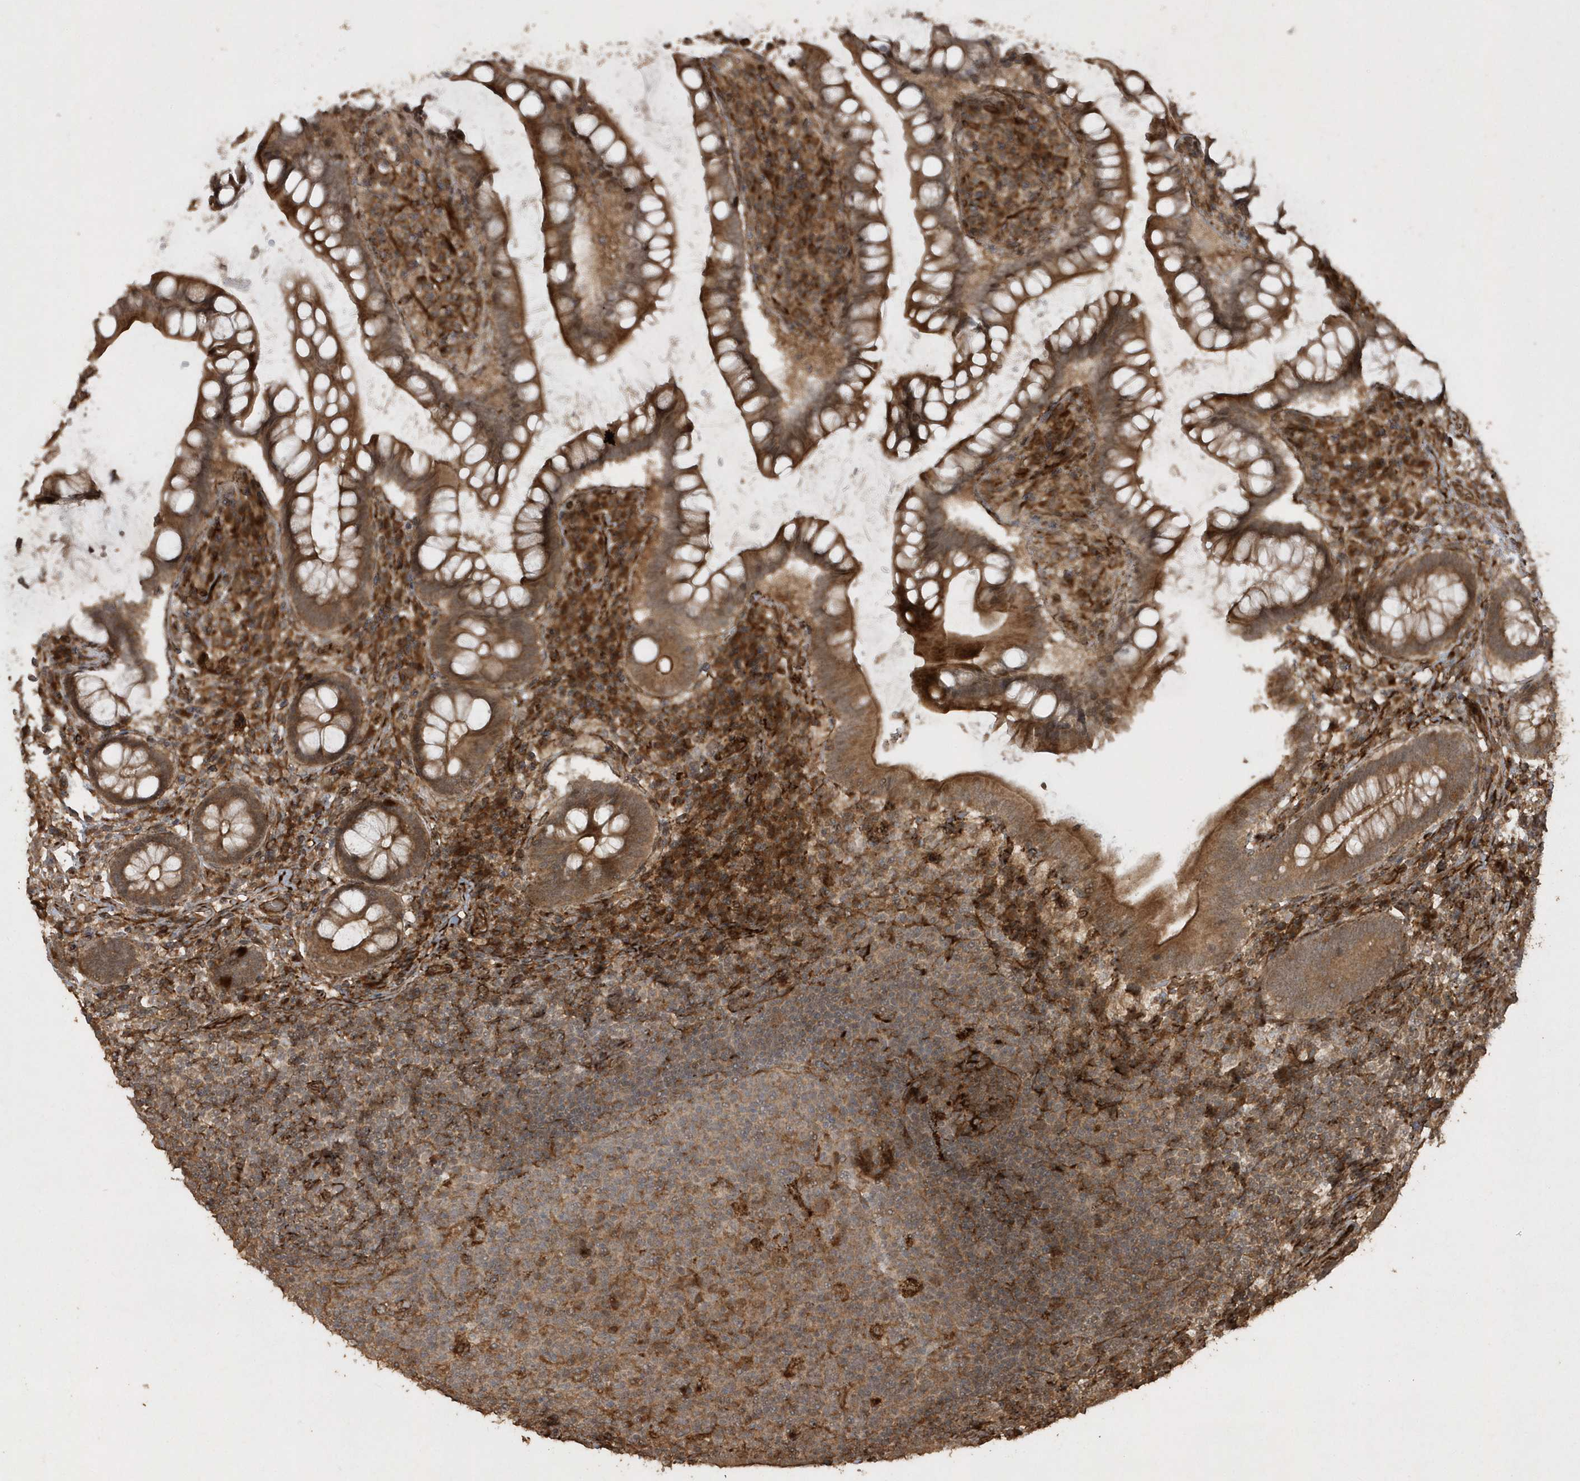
{"staining": {"intensity": "strong", "quantity": ">75%", "location": "cytoplasmic/membranous"}, "tissue": "colon", "cell_type": "Endothelial cells", "image_type": "normal", "snomed": [{"axis": "morphology", "description": "Normal tissue, NOS"}, {"axis": "topography", "description": "Colon"}], "caption": "The micrograph shows immunohistochemical staining of normal colon. There is strong cytoplasmic/membranous staining is present in about >75% of endothelial cells.", "gene": "AVPI1", "patient": {"sex": "female", "age": 79}}